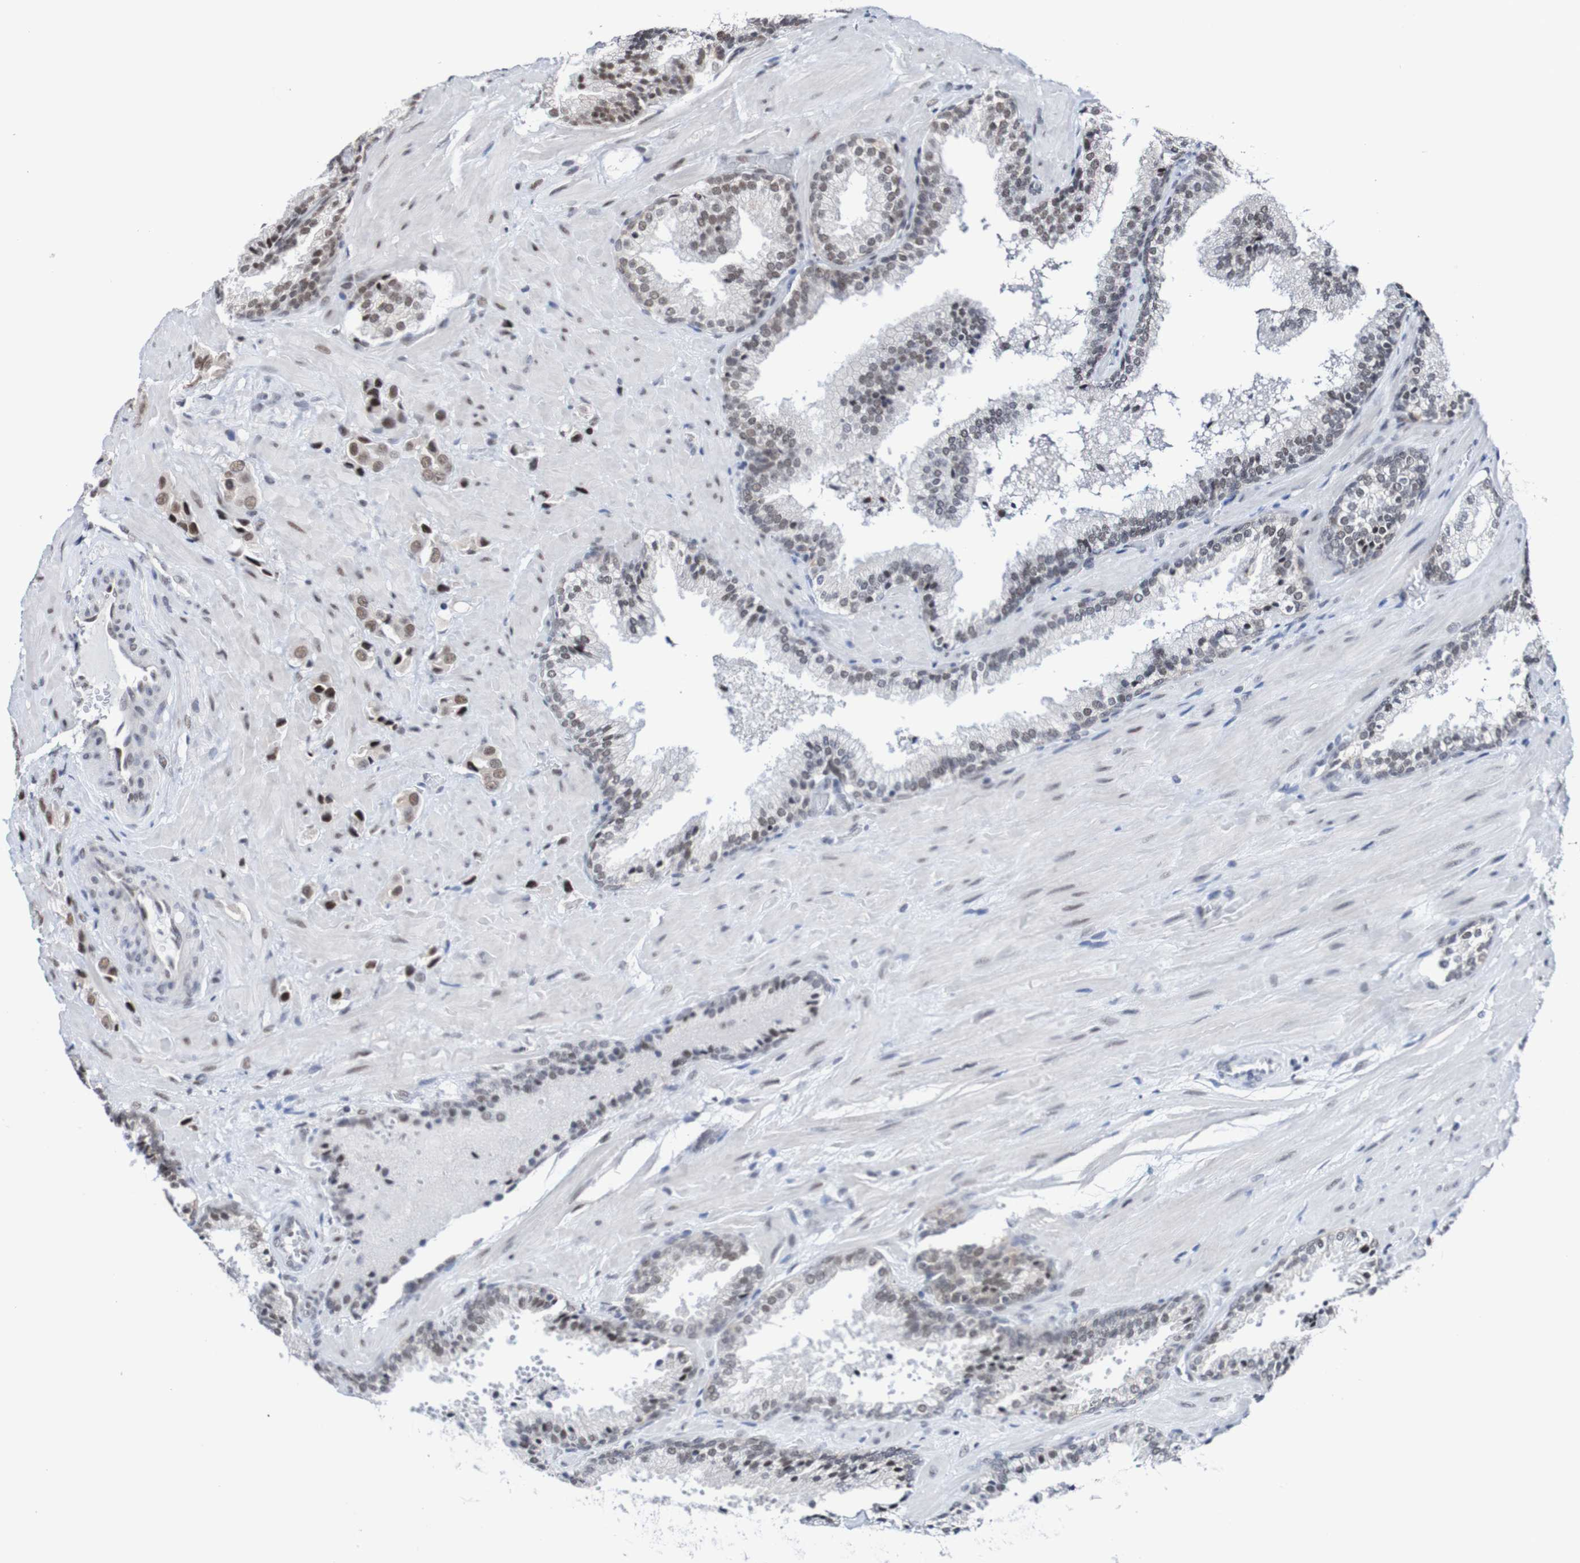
{"staining": {"intensity": "moderate", "quantity": "25%-75%", "location": "nuclear"}, "tissue": "prostate cancer", "cell_type": "Tumor cells", "image_type": "cancer", "snomed": [{"axis": "morphology", "description": "Adenocarcinoma, High grade"}, {"axis": "topography", "description": "Prostate"}], "caption": "Human adenocarcinoma (high-grade) (prostate) stained with a protein marker shows moderate staining in tumor cells.", "gene": "CDC5L", "patient": {"sex": "male", "age": 64}}